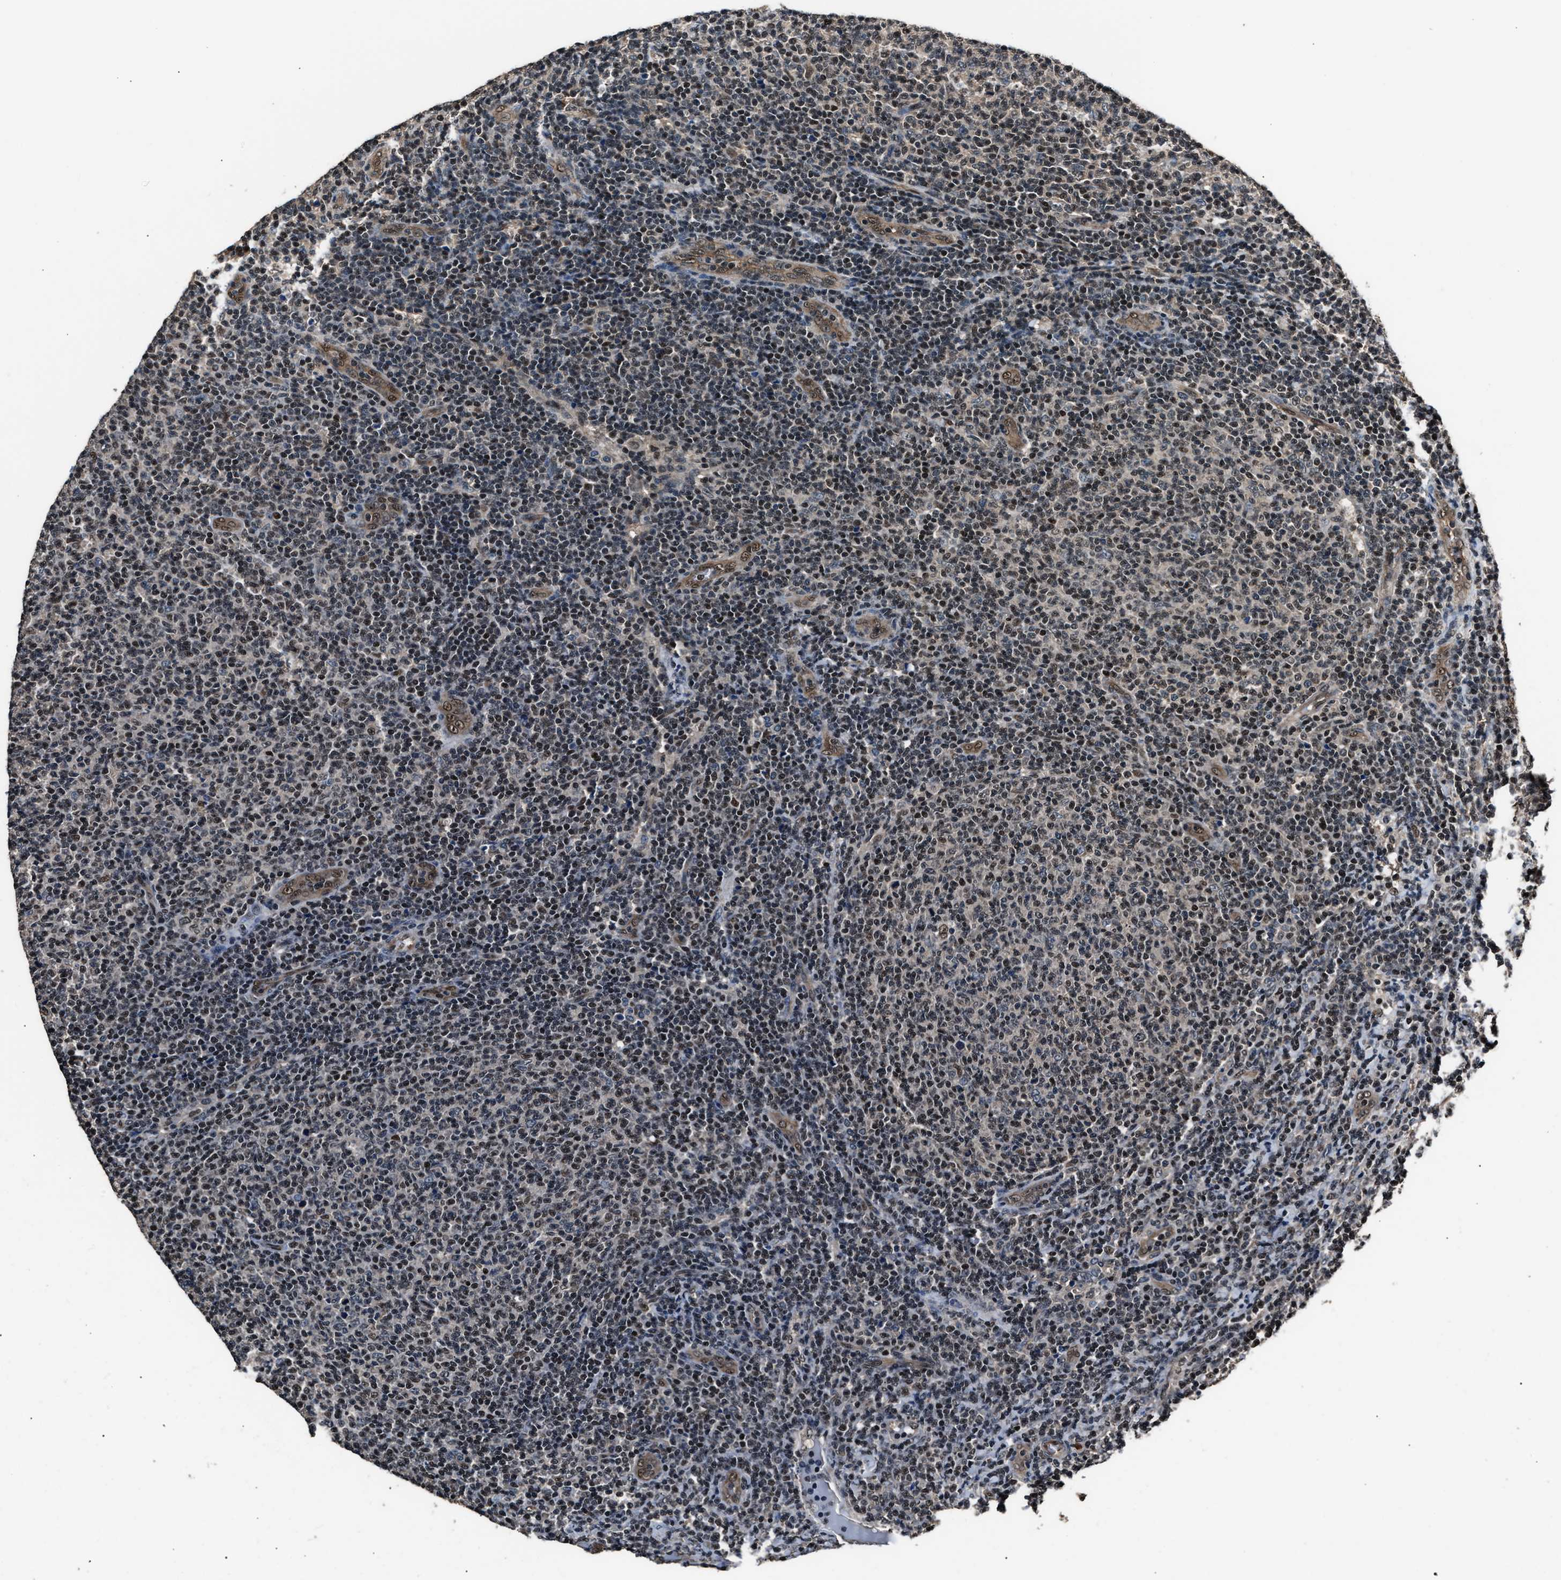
{"staining": {"intensity": "weak", "quantity": "25%-75%", "location": "nuclear"}, "tissue": "lymphoma", "cell_type": "Tumor cells", "image_type": "cancer", "snomed": [{"axis": "morphology", "description": "Malignant lymphoma, non-Hodgkin's type, Low grade"}, {"axis": "topography", "description": "Lymph node"}], "caption": "Human low-grade malignant lymphoma, non-Hodgkin's type stained for a protein (brown) reveals weak nuclear positive expression in approximately 25%-75% of tumor cells.", "gene": "DFFA", "patient": {"sex": "male", "age": 66}}